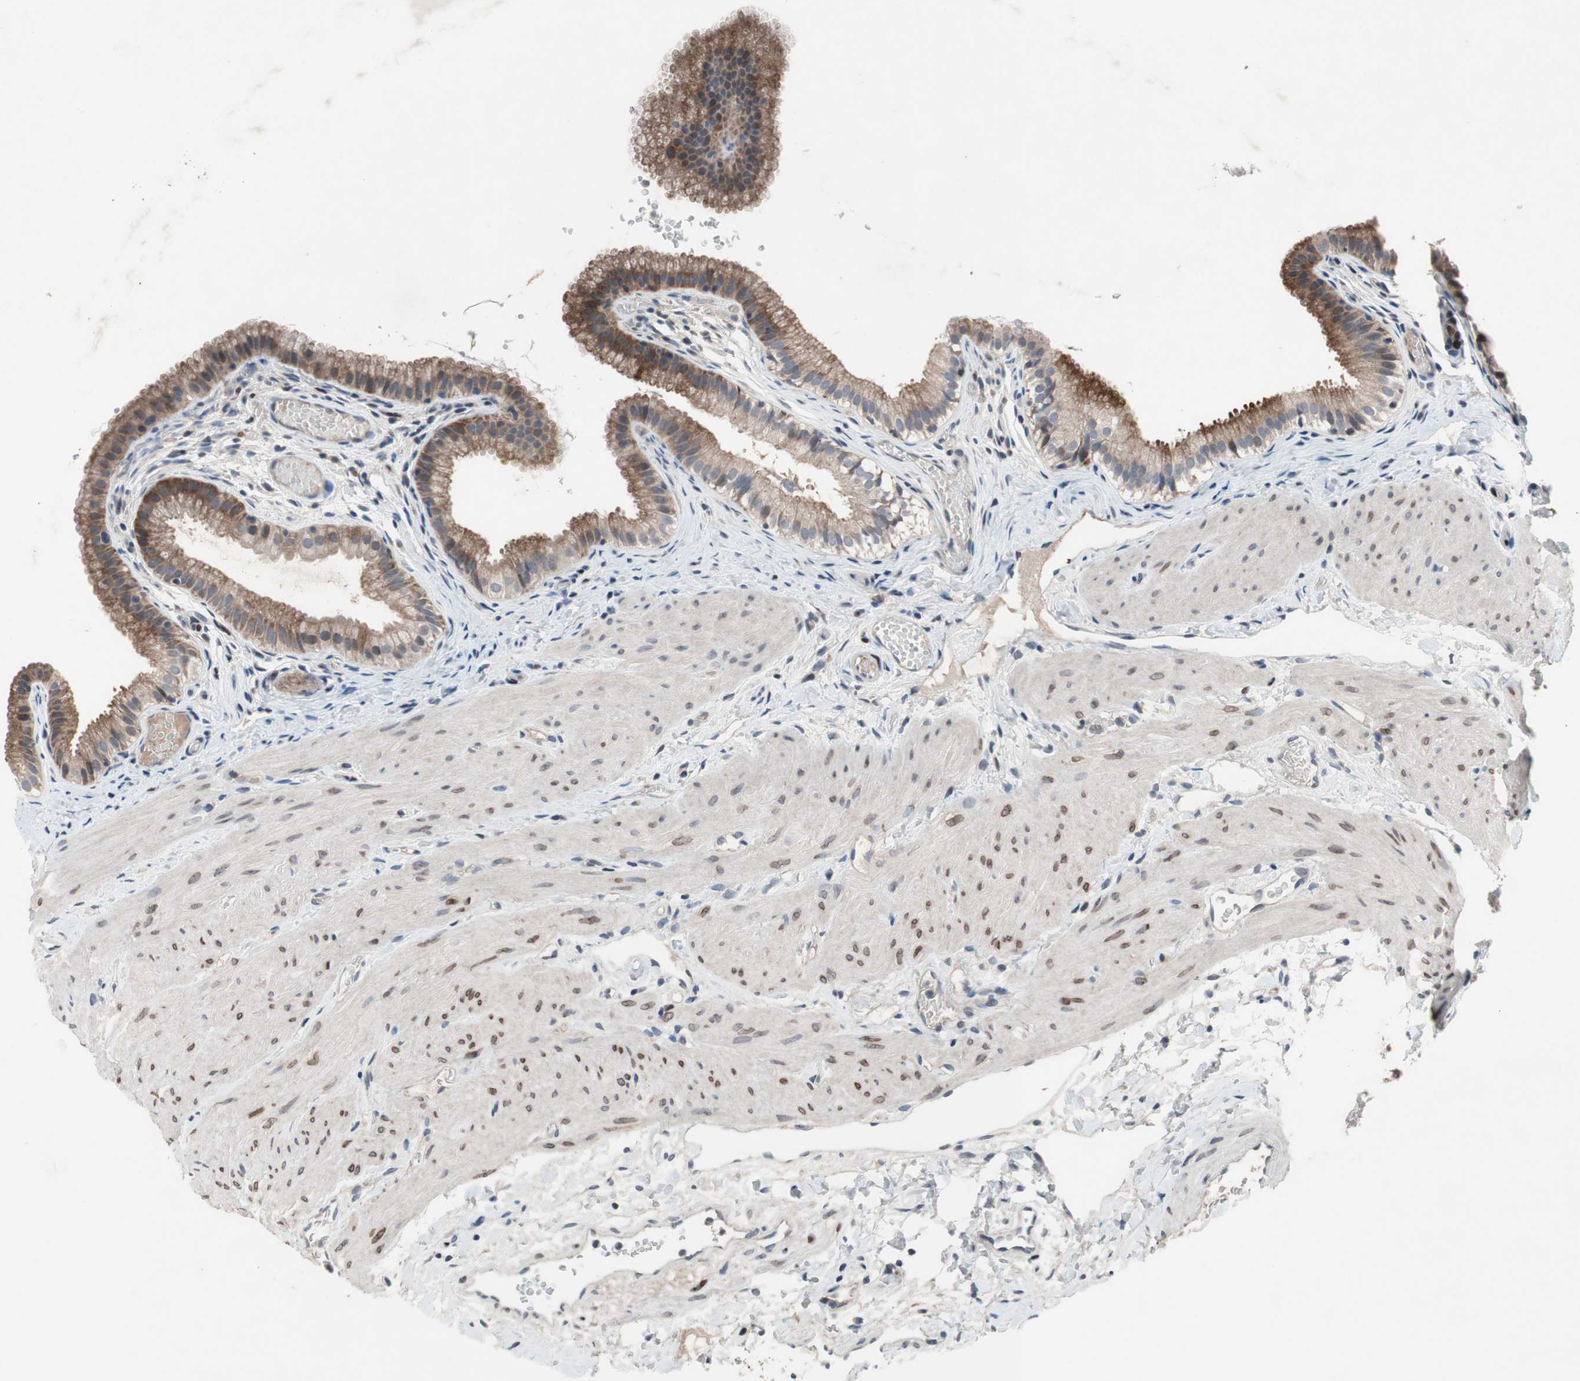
{"staining": {"intensity": "moderate", "quantity": ">75%", "location": "cytoplasmic/membranous"}, "tissue": "gallbladder", "cell_type": "Glandular cells", "image_type": "normal", "snomed": [{"axis": "morphology", "description": "Normal tissue, NOS"}, {"axis": "topography", "description": "Gallbladder"}], "caption": "Protein analysis of benign gallbladder exhibits moderate cytoplasmic/membranous expression in approximately >75% of glandular cells. The staining was performed using DAB (3,3'-diaminobenzidine), with brown indicating positive protein expression. Nuclei are stained blue with hematoxylin.", "gene": "MUTYH", "patient": {"sex": "female", "age": 26}}